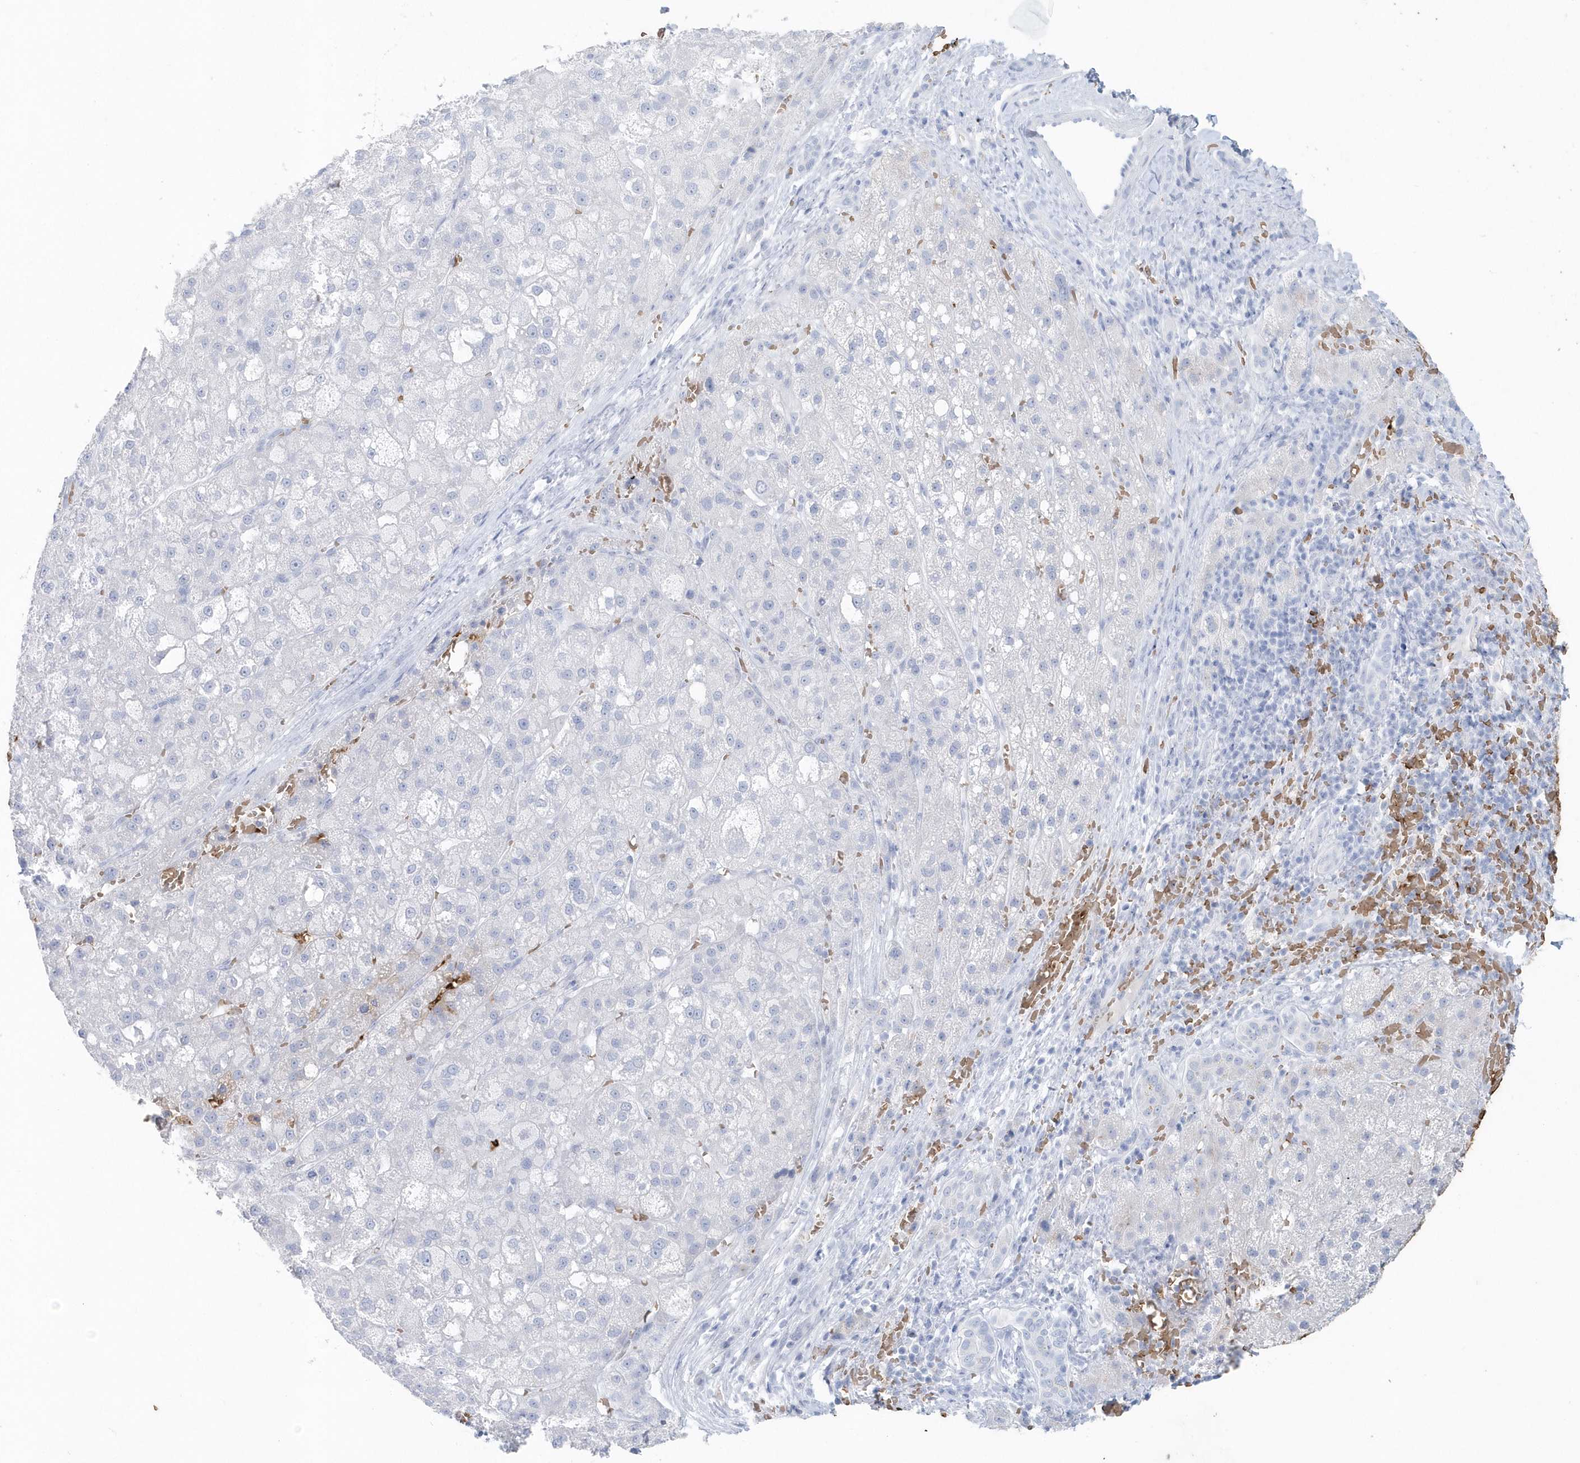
{"staining": {"intensity": "negative", "quantity": "none", "location": "none"}, "tissue": "liver cancer", "cell_type": "Tumor cells", "image_type": "cancer", "snomed": [{"axis": "morphology", "description": "Carcinoma, Hepatocellular, NOS"}, {"axis": "topography", "description": "Liver"}], "caption": "High magnification brightfield microscopy of liver cancer (hepatocellular carcinoma) stained with DAB (3,3'-diaminobenzidine) (brown) and counterstained with hematoxylin (blue): tumor cells show no significant positivity.", "gene": "HBA2", "patient": {"sex": "male", "age": 57}}